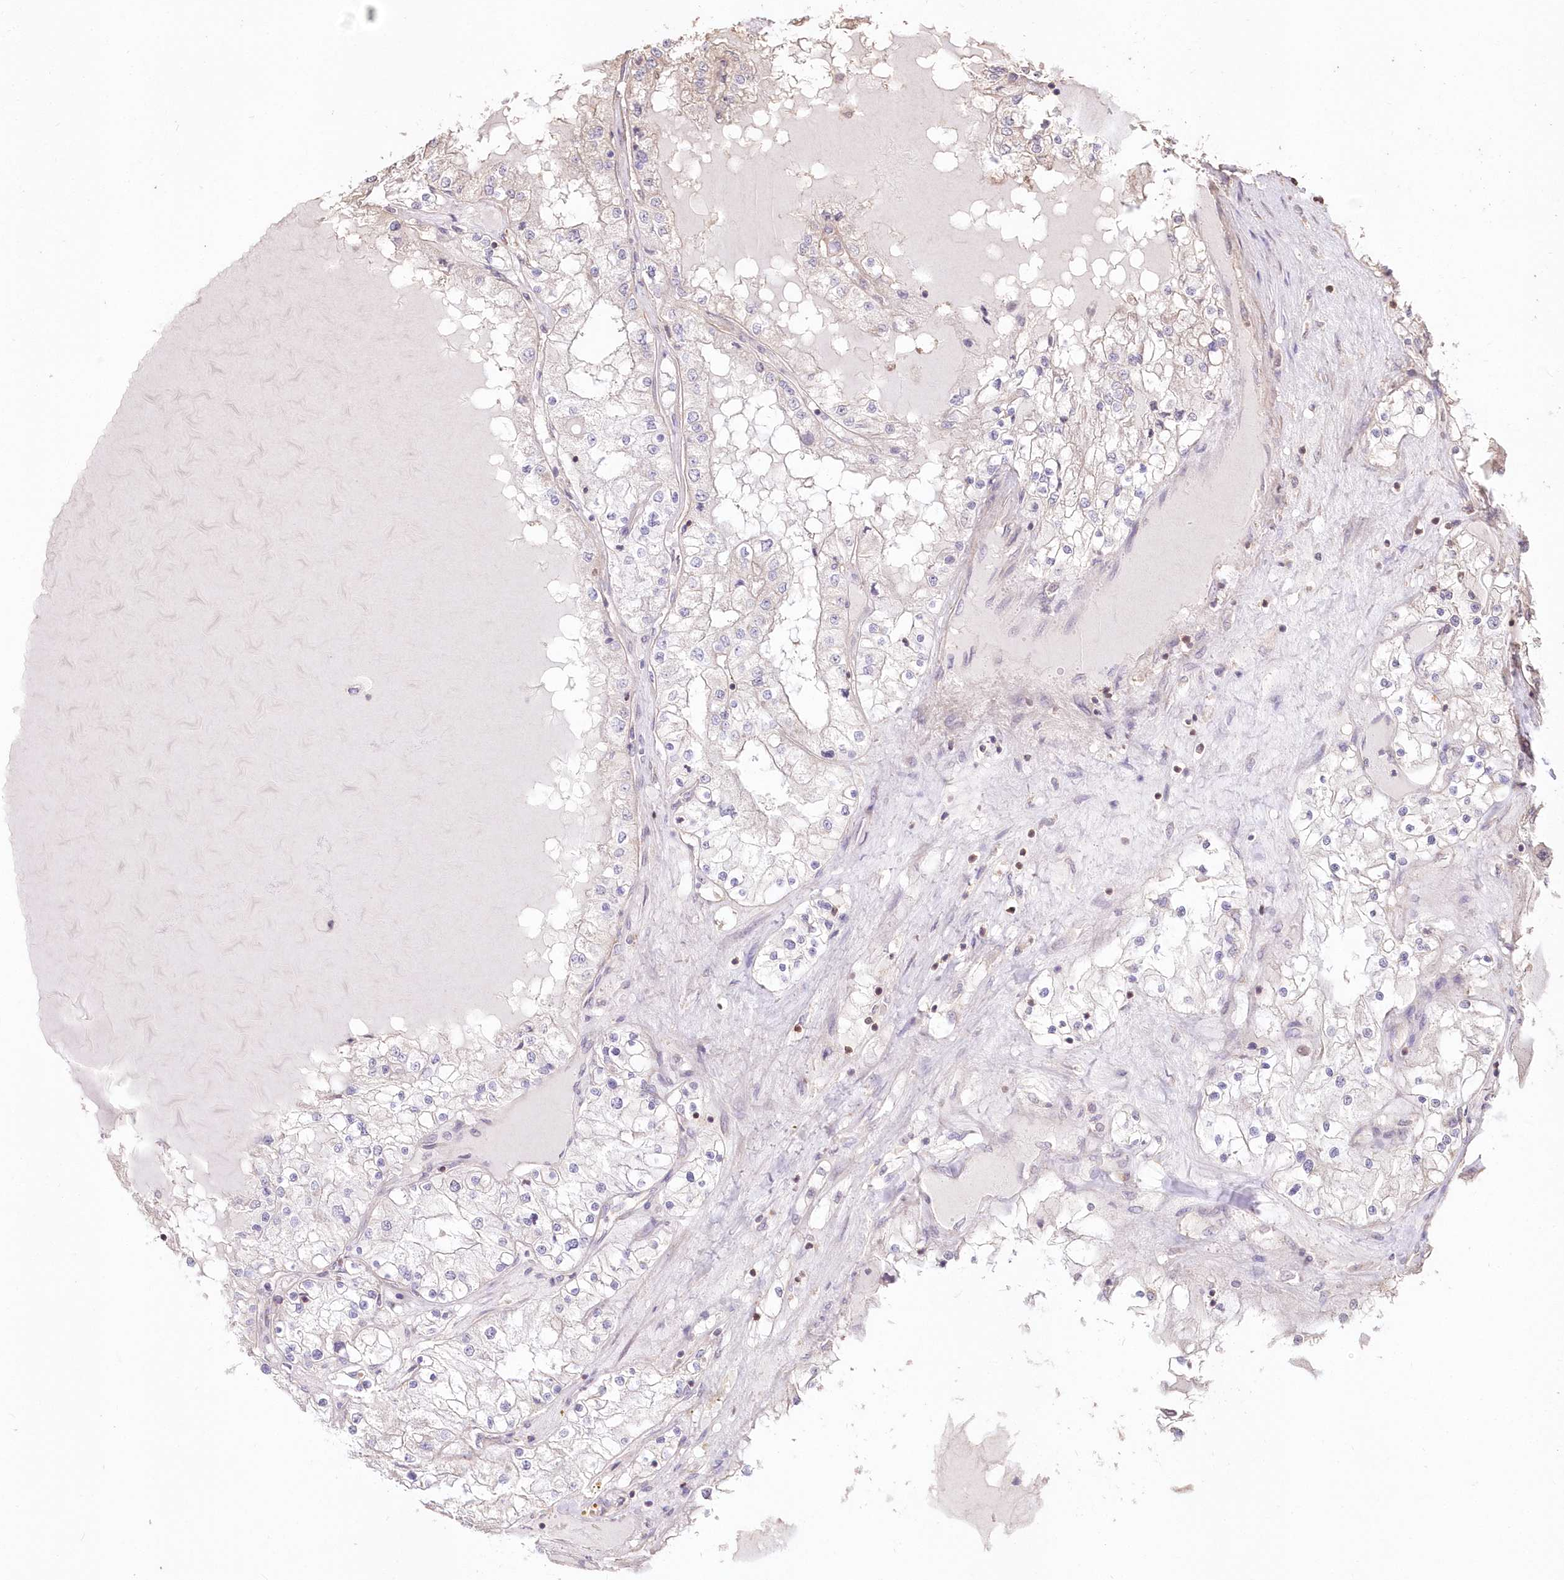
{"staining": {"intensity": "negative", "quantity": "none", "location": "none"}, "tissue": "renal cancer", "cell_type": "Tumor cells", "image_type": "cancer", "snomed": [{"axis": "morphology", "description": "Adenocarcinoma, NOS"}, {"axis": "topography", "description": "Kidney"}], "caption": "High power microscopy photomicrograph of an IHC histopathology image of adenocarcinoma (renal), revealing no significant staining in tumor cells.", "gene": "STK17B", "patient": {"sex": "male", "age": 68}}